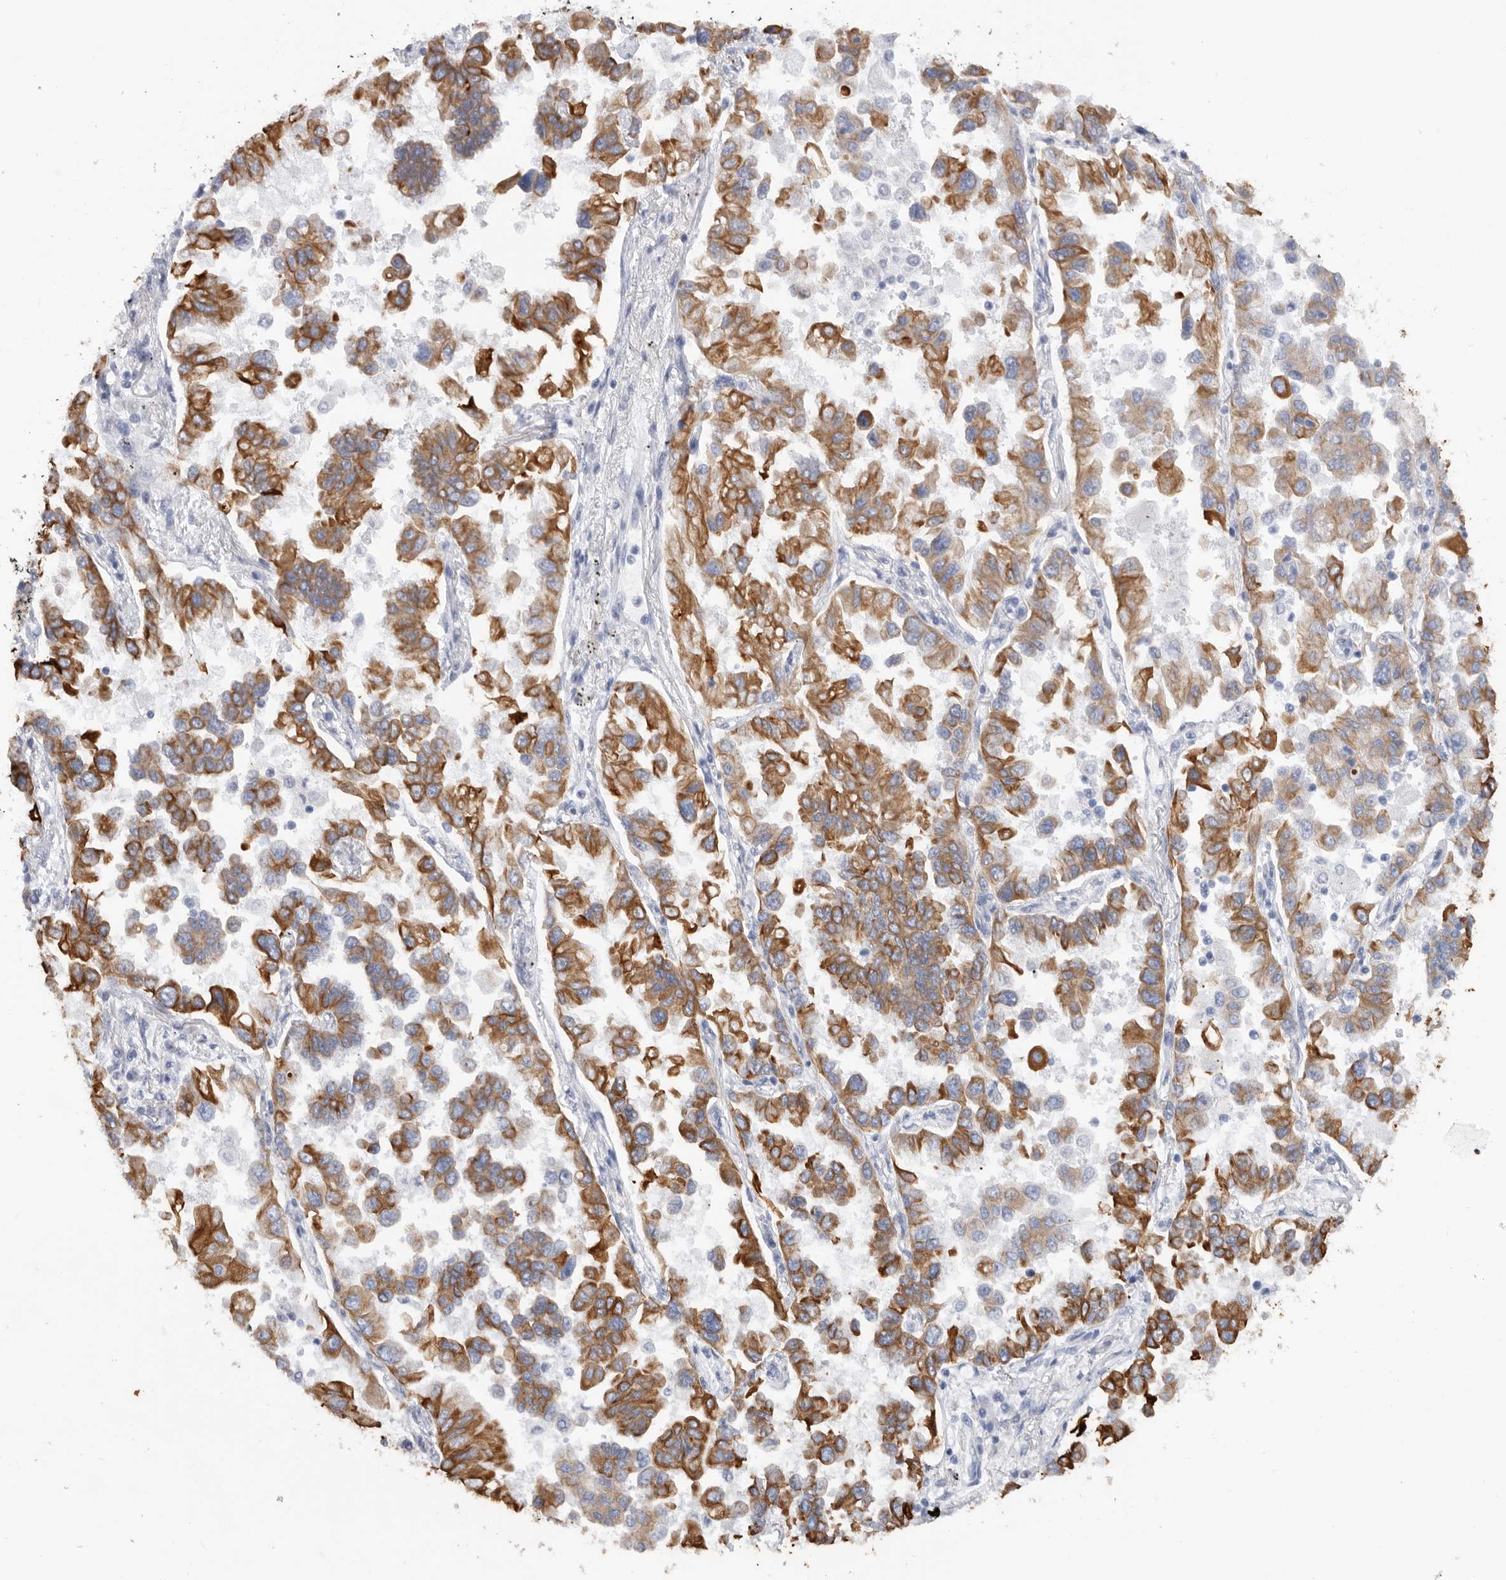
{"staining": {"intensity": "strong", "quantity": ">75%", "location": "cytoplasmic/membranous"}, "tissue": "lung cancer", "cell_type": "Tumor cells", "image_type": "cancer", "snomed": [{"axis": "morphology", "description": "Adenocarcinoma, NOS"}, {"axis": "topography", "description": "Lung"}], "caption": "A histopathology image of lung adenocarcinoma stained for a protein demonstrates strong cytoplasmic/membranous brown staining in tumor cells.", "gene": "MTFR1L", "patient": {"sex": "female", "age": 67}}